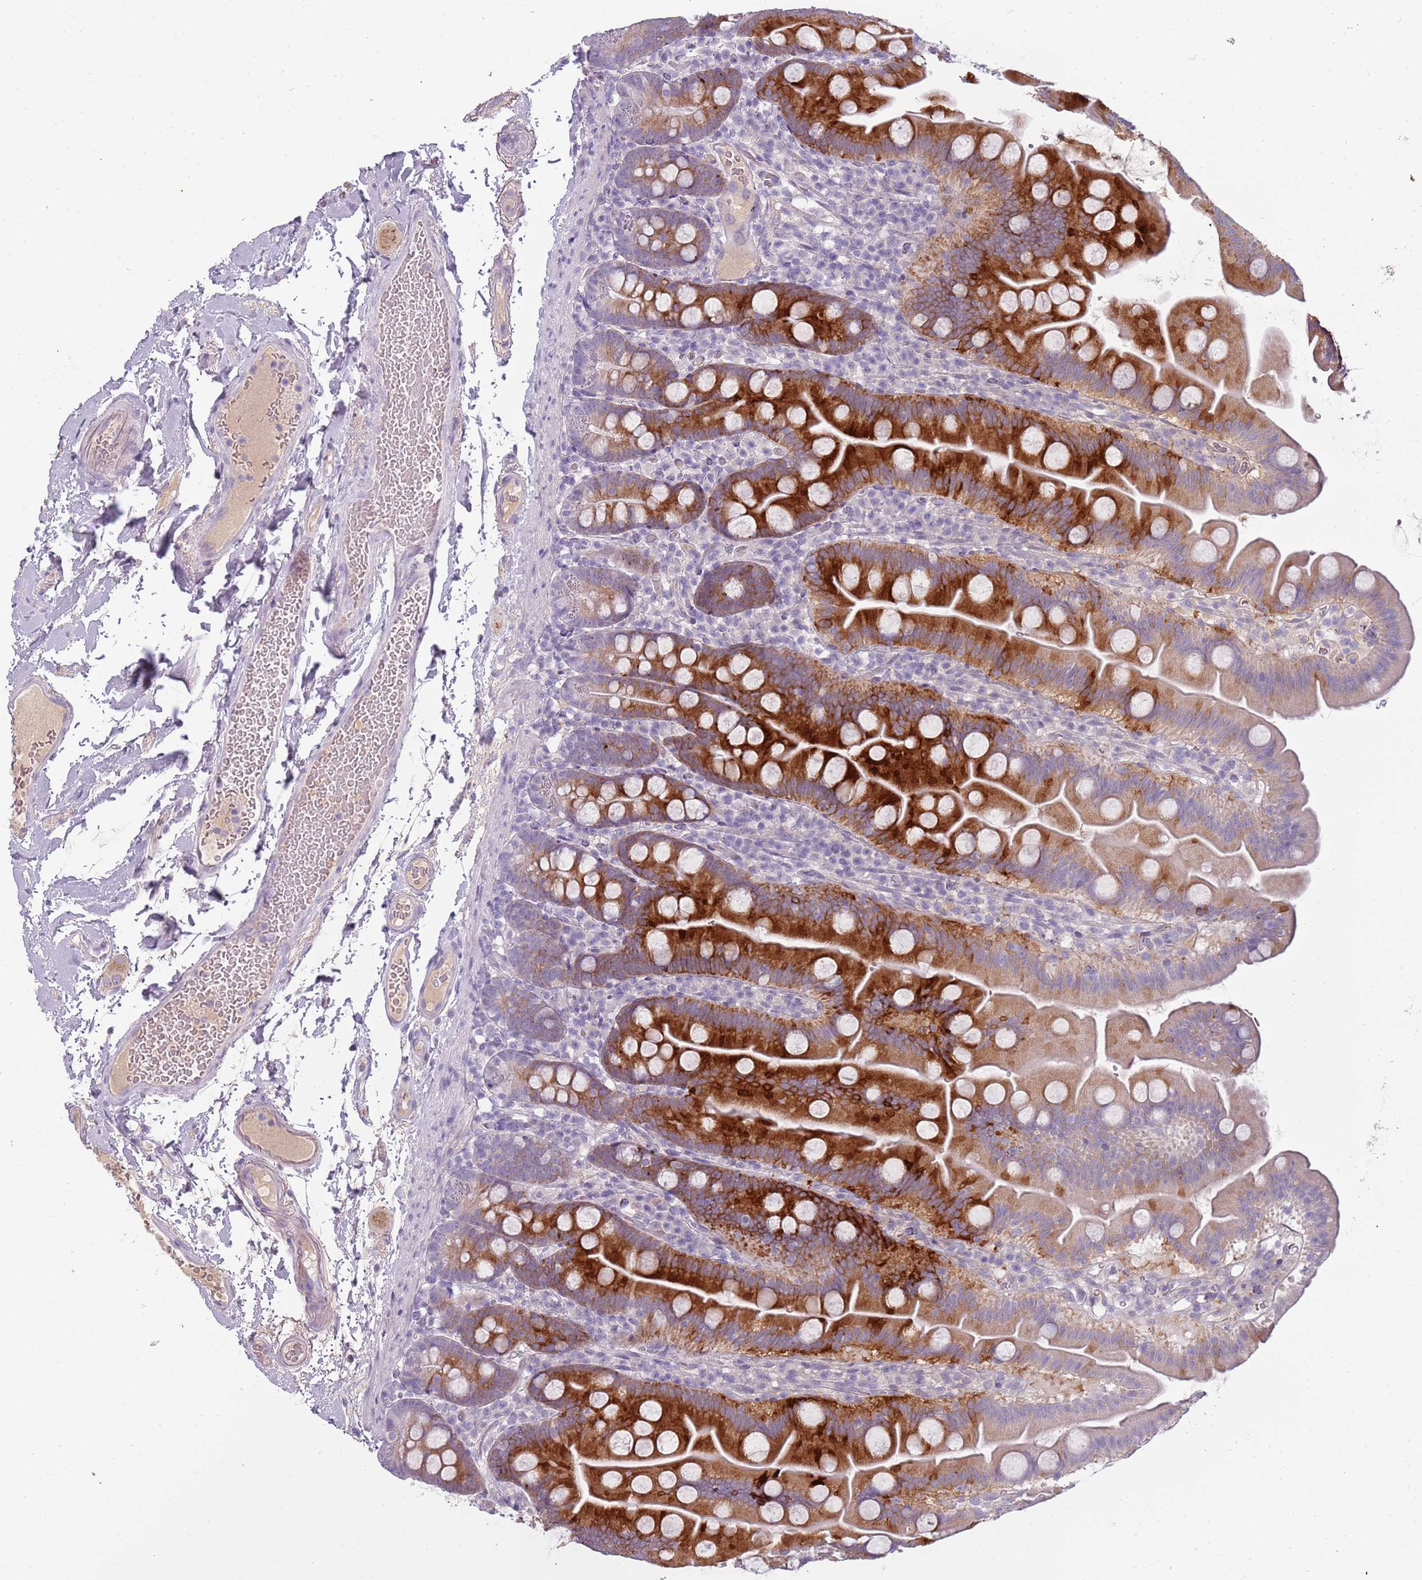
{"staining": {"intensity": "strong", "quantity": ">75%", "location": "cytoplasmic/membranous"}, "tissue": "small intestine", "cell_type": "Glandular cells", "image_type": "normal", "snomed": [{"axis": "morphology", "description": "Normal tissue, NOS"}, {"axis": "topography", "description": "Small intestine"}], "caption": "Immunohistochemical staining of normal small intestine demonstrates >75% levels of strong cytoplasmic/membranous protein staining in approximately >75% of glandular cells.", "gene": "TNFRSF6B", "patient": {"sex": "female", "age": 68}}